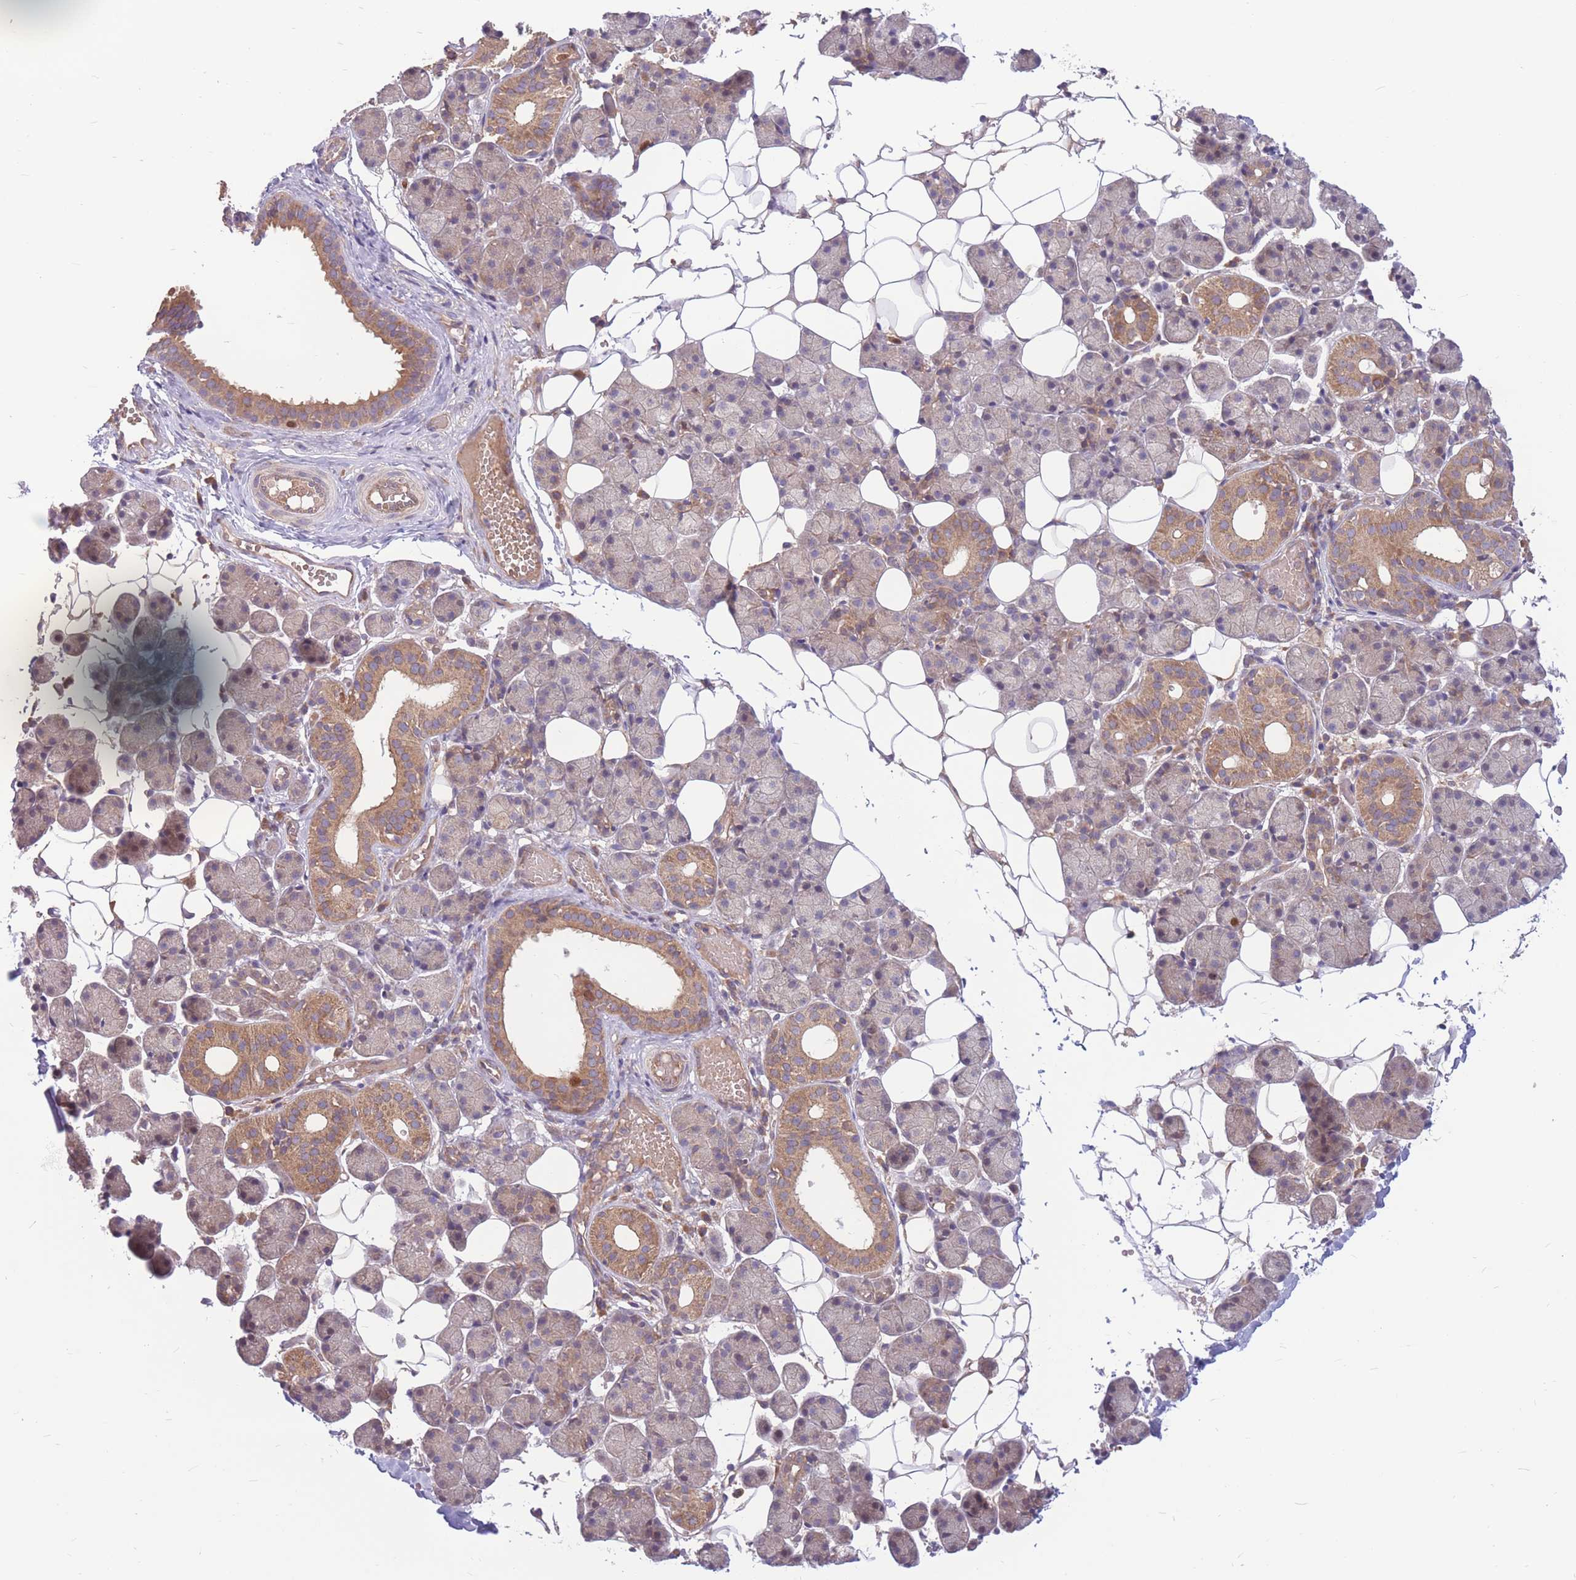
{"staining": {"intensity": "moderate", "quantity": "25%-75%", "location": "cytoplasmic/membranous"}, "tissue": "salivary gland", "cell_type": "Glandular cells", "image_type": "normal", "snomed": [{"axis": "morphology", "description": "Normal tissue, NOS"}, {"axis": "topography", "description": "Salivary gland"}], "caption": "Moderate cytoplasmic/membranous expression for a protein is present in about 25%-75% of glandular cells of unremarkable salivary gland using immunohistochemistry (IHC).", "gene": "GMNN", "patient": {"sex": "female", "age": 33}}